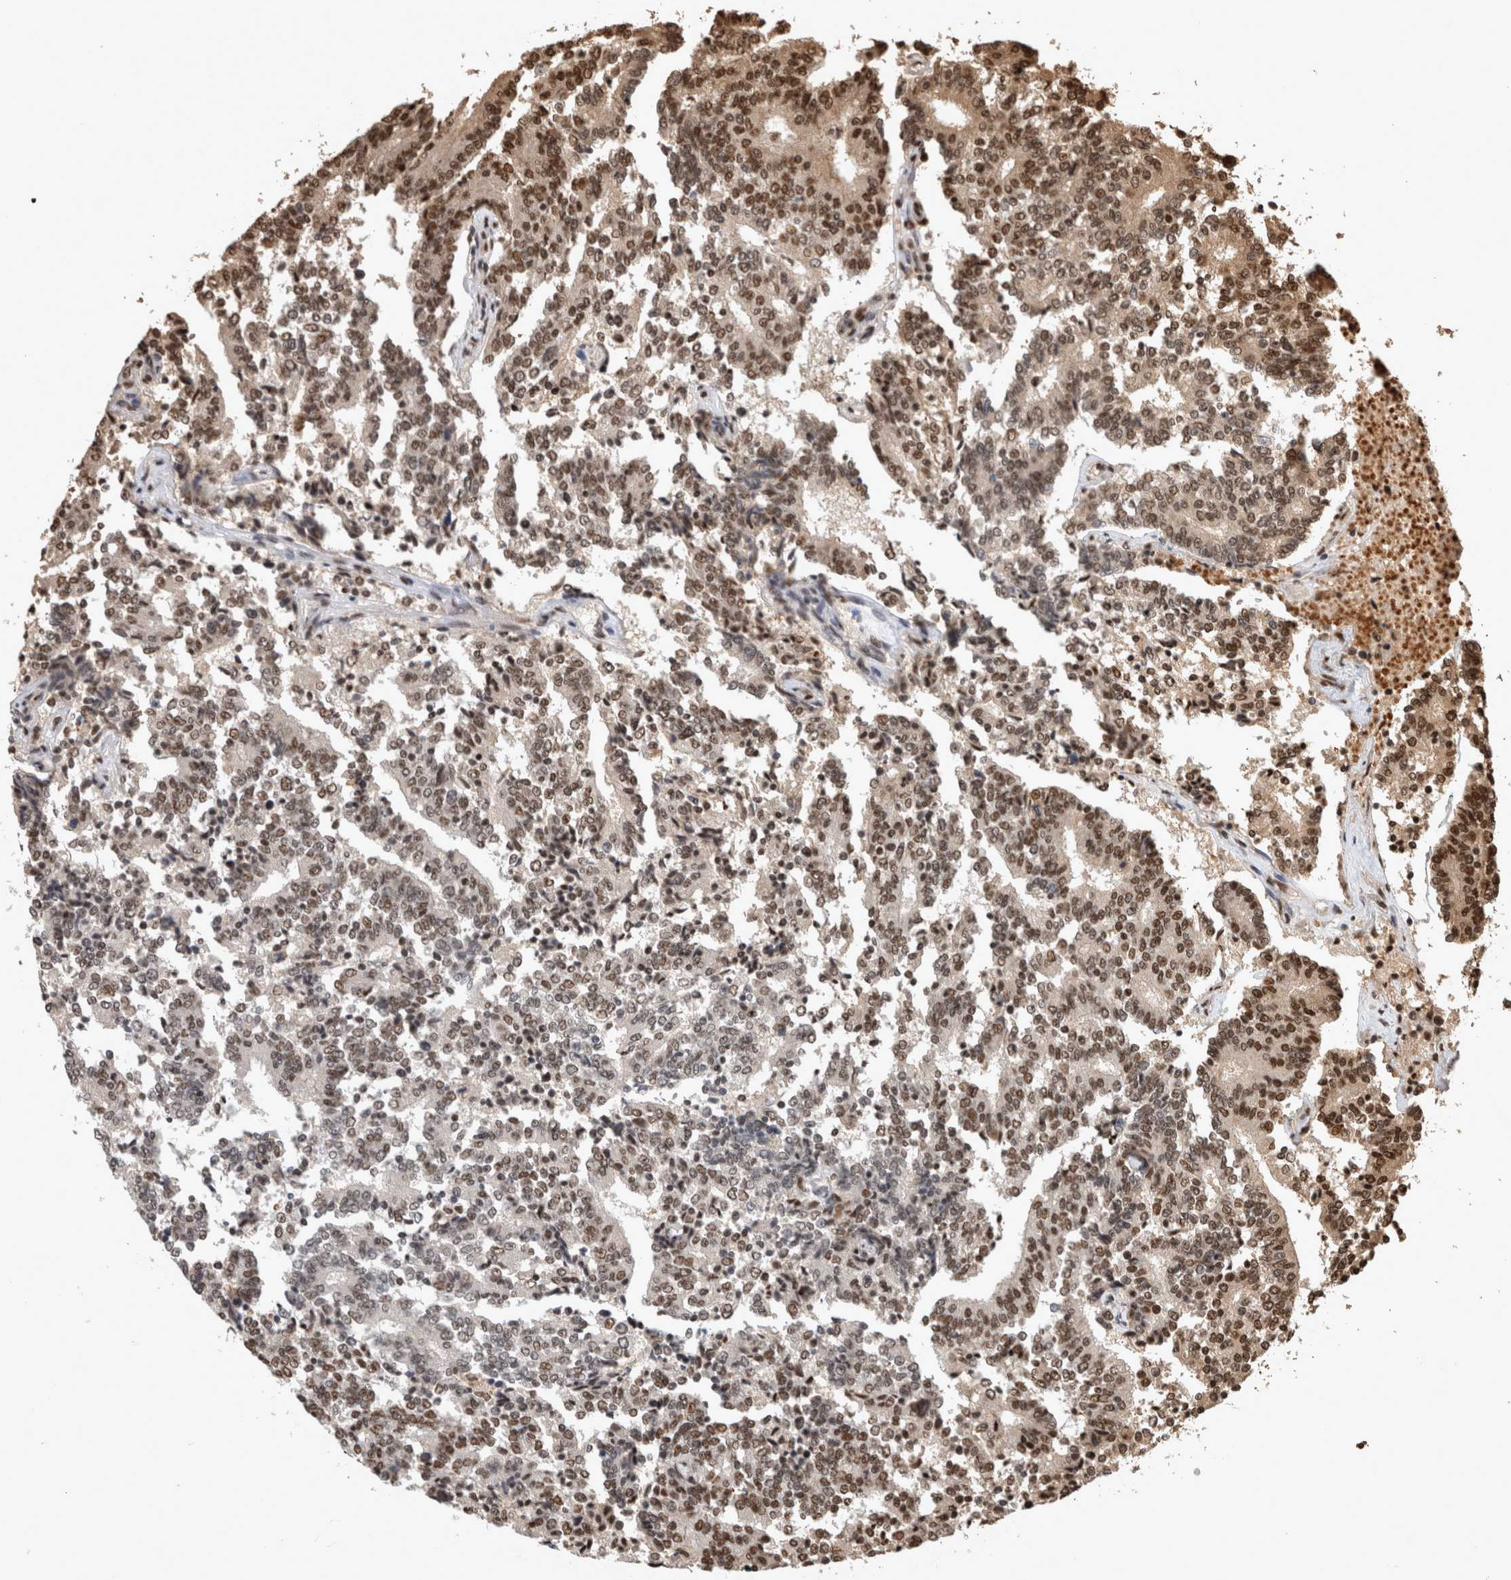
{"staining": {"intensity": "moderate", "quantity": ">75%", "location": "nuclear"}, "tissue": "prostate cancer", "cell_type": "Tumor cells", "image_type": "cancer", "snomed": [{"axis": "morphology", "description": "Normal tissue, NOS"}, {"axis": "morphology", "description": "Adenocarcinoma, High grade"}, {"axis": "topography", "description": "Prostate"}, {"axis": "topography", "description": "Seminal veicle"}], "caption": "IHC (DAB (3,3'-diaminobenzidine)) staining of prostate high-grade adenocarcinoma displays moderate nuclear protein positivity in approximately >75% of tumor cells. (DAB (3,3'-diaminobenzidine) = brown stain, brightfield microscopy at high magnification).", "gene": "RAD50", "patient": {"sex": "male", "age": 55}}